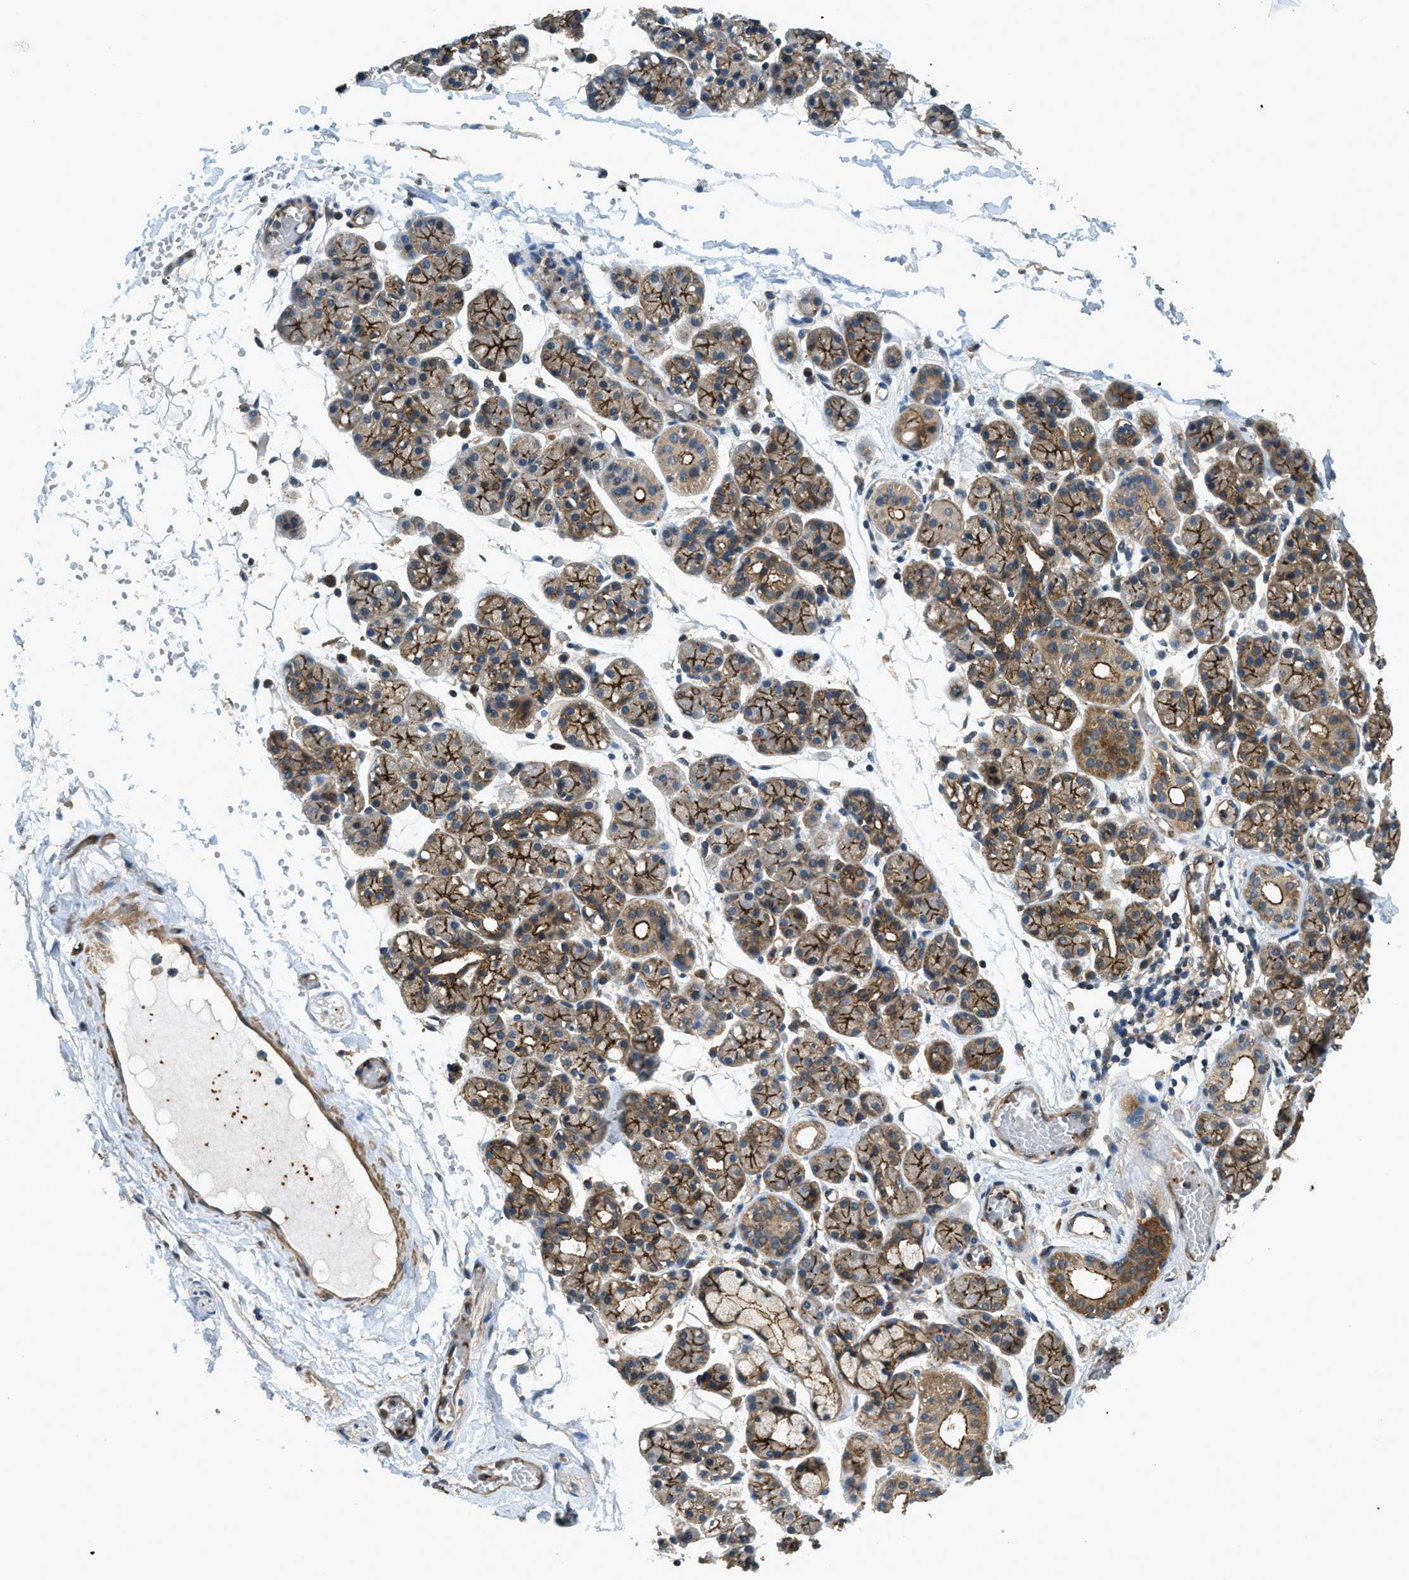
{"staining": {"intensity": "strong", "quantity": "25%-75%", "location": "cytoplasmic/membranous"}, "tissue": "salivary gland", "cell_type": "Glandular cells", "image_type": "normal", "snomed": [{"axis": "morphology", "description": "Normal tissue, NOS"}, {"axis": "topography", "description": "Salivary gland"}], "caption": "Approximately 25%-75% of glandular cells in benign human salivary gland display strong cytoplasmic/membranous protein positivity as visualized by brown immunohistochemical staining.", "gene": "CGN", "patient": {"sex": "male", "age": 63}}